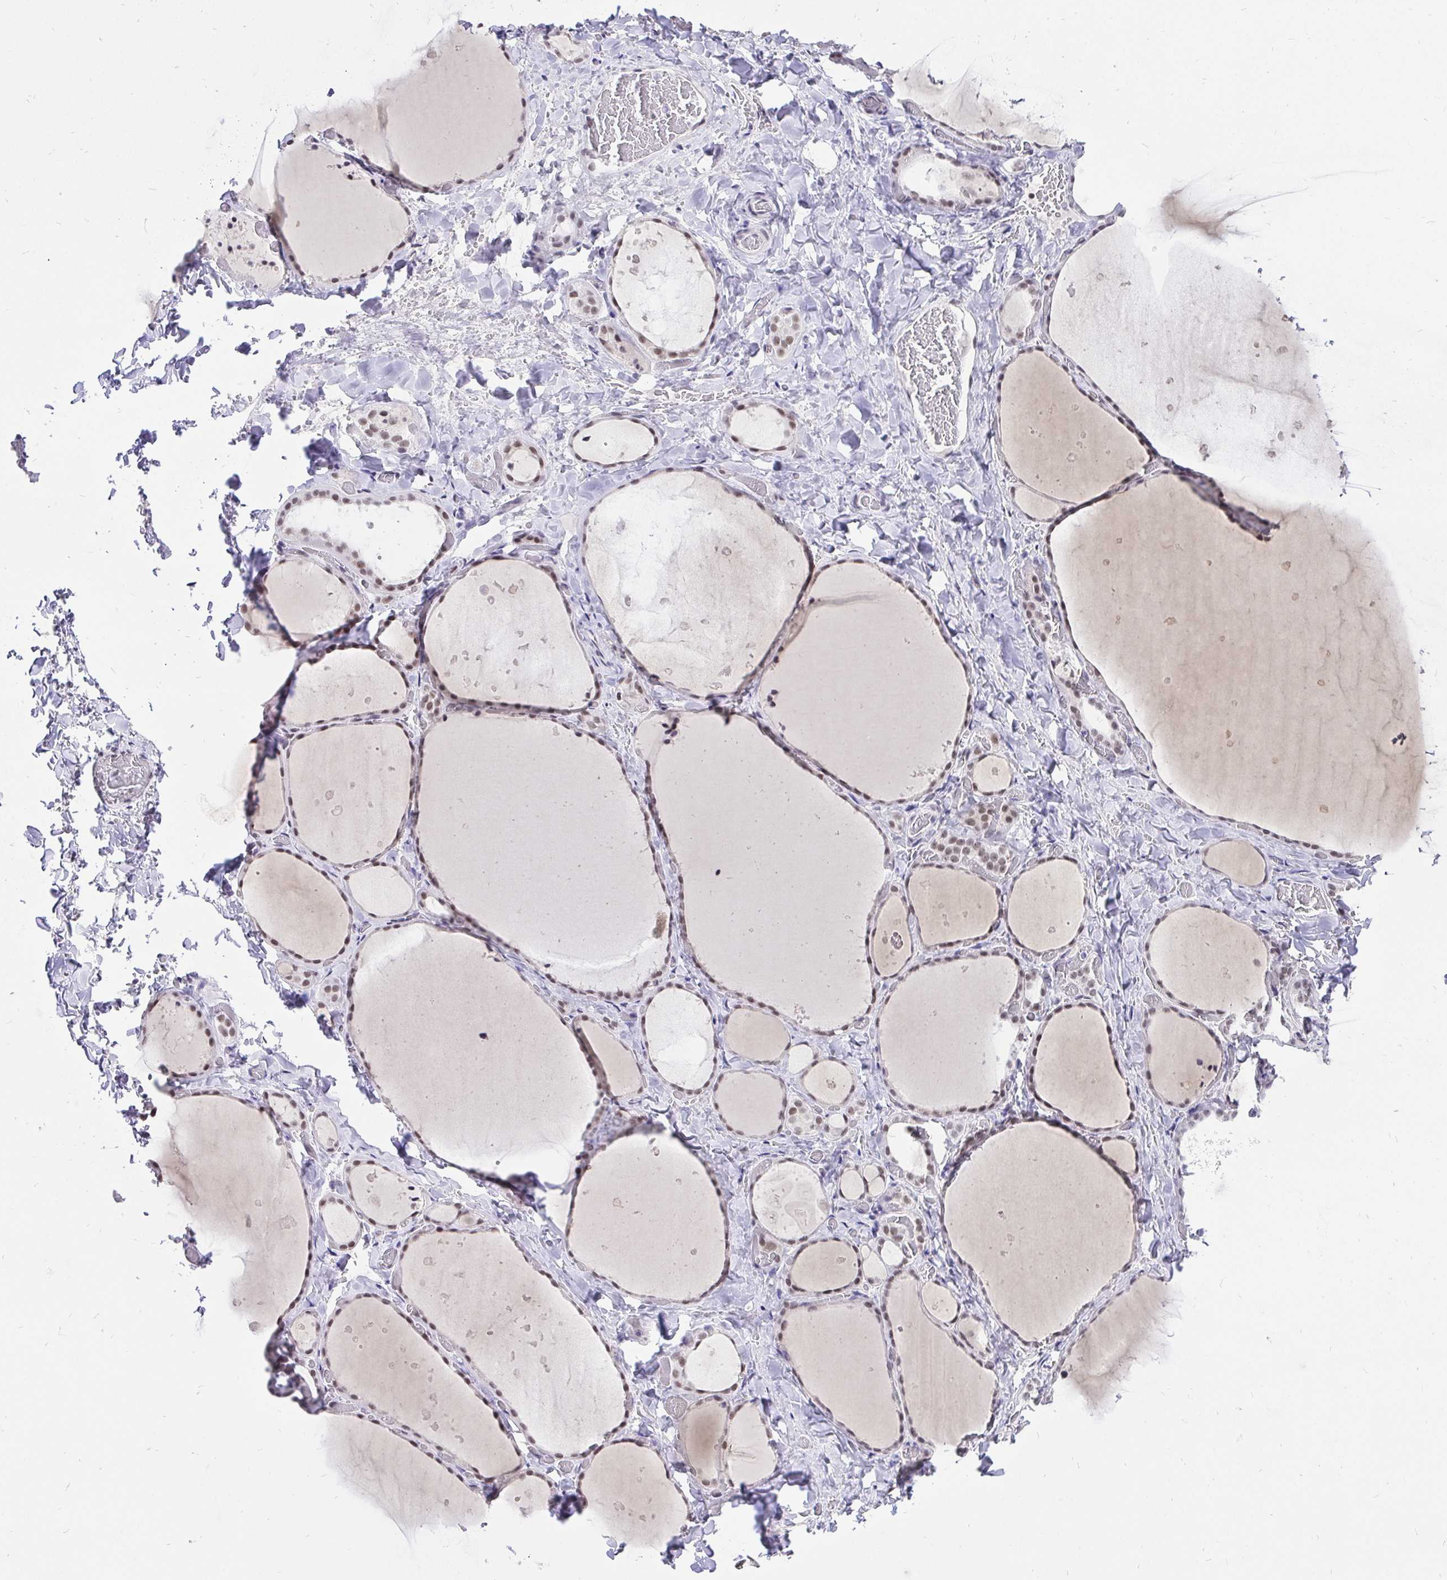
{"staining": {"intensity": "moderate", "quantity": ">75%", "location": "nuclear"}, "tissue": "thyroid gland", "cell_type": "Glandular cells", "image_type": "normal", "snomed": [{"axis": "morphology", "description": "Normal tissue, NOS"}, {"axis": "topography", "description": "Thyroid gland"}], "caption": "Glandular cells show medium levels of moderate nuclear positivity in approximately >75% of cells in unremarkable thyroid gland.", "gene": "ZNF860", "patient": {"sex": "female", "age": 36}}